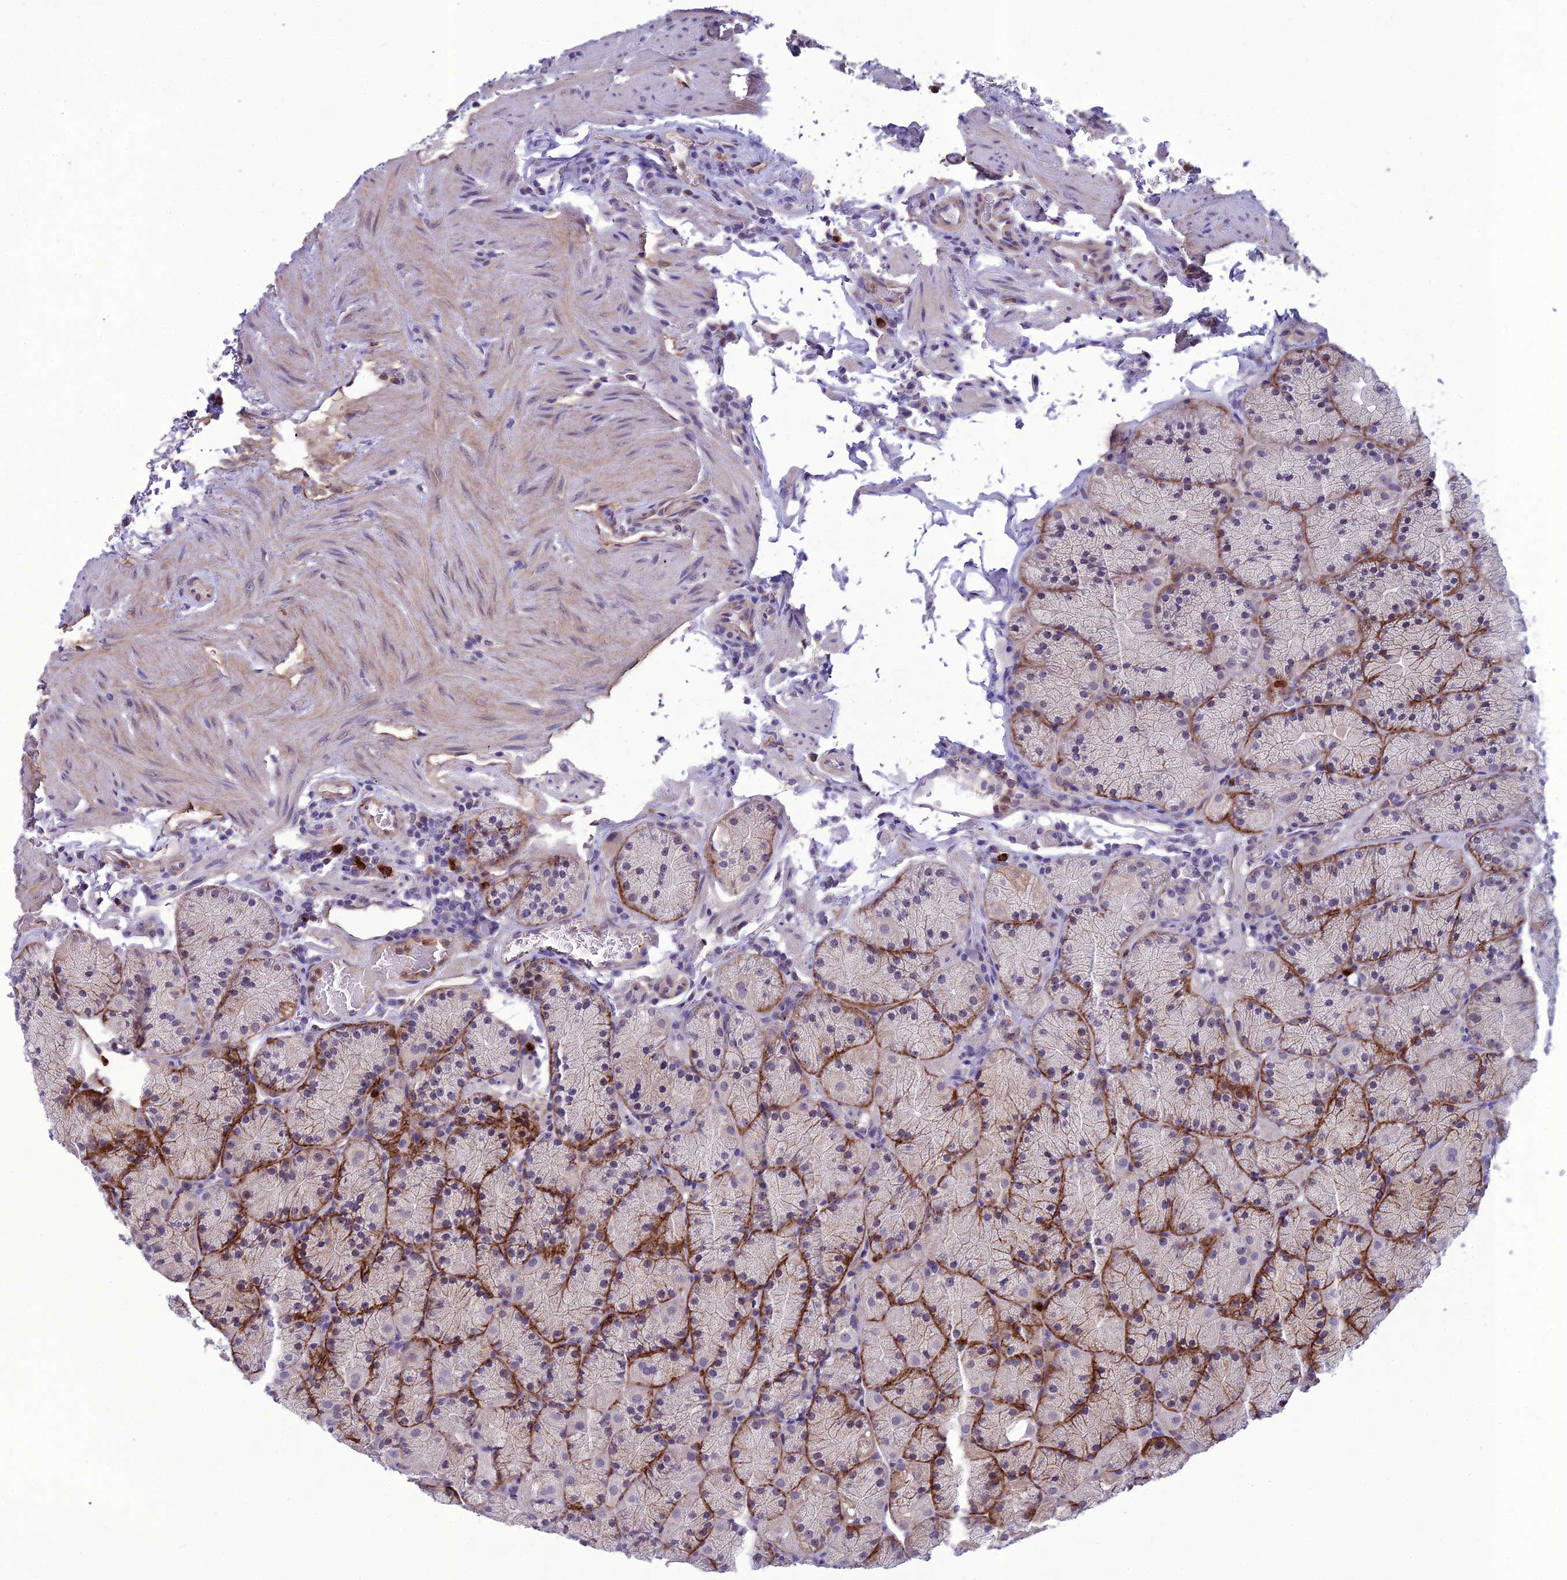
{"staining": {"intensity": "moderate", "quantity": "<25%", "location": "cytoplasmic/membranous"}, "tissue": "stomach", "cell_type": "Glandular cells", "image_type": "normal", "snomed": [{"axis": "morphology", "description": "Normal tissue, NOS"}, {"axis": "topography", "description": "Stomach, upper"}, {"axis": "topography", "description": "Stomach, lower"}], "caption": "This image shows immunohistochemistry (IHC) staining of normal stomach, with low moderate cytoplasmic/membranous expression in approximately <25% of glandular cells.", "gene": "BBS7", "patient": {"sex": "male", "age": 80}}